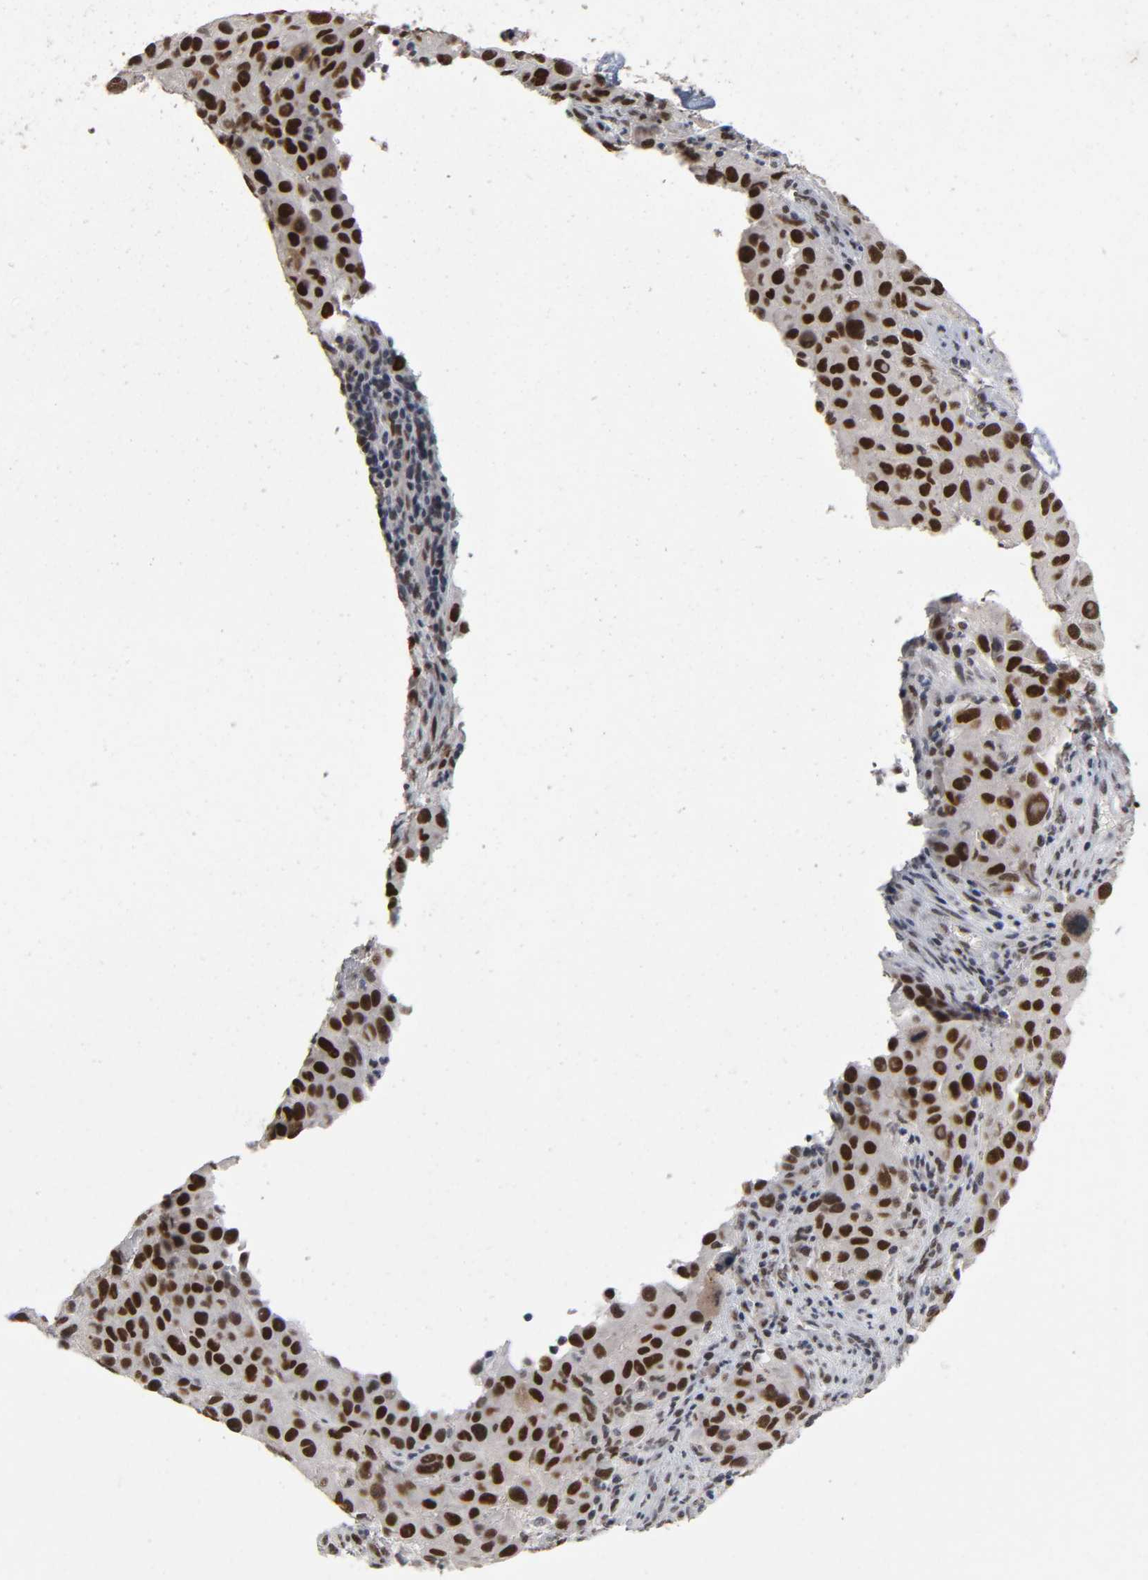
{"staining": {"intensity": "strong", "quantity": ">75%", "location": "nuclear"}, "tissue": "melanoma", "cell_type": "Tumor cells", "image_type": "cancer", "snomed": [{"axis": "morphology", "description": "Malignant melanoma, Metastatic site"}, {"axis": "topography", "description": "Lymph node"}], "caption": "Malignant melanoma (metastatic site) was stained to show a protein in brown. There is high levels of strong nuclear expression in approximately >75% of tumor cells. The staining is performed using DAB brown chromogen to label protein expression. The nuclei are counter-stained blue using hematoxylin.", "gene": "TRIM33", "patient": {"sex": "male", "age": 61}}